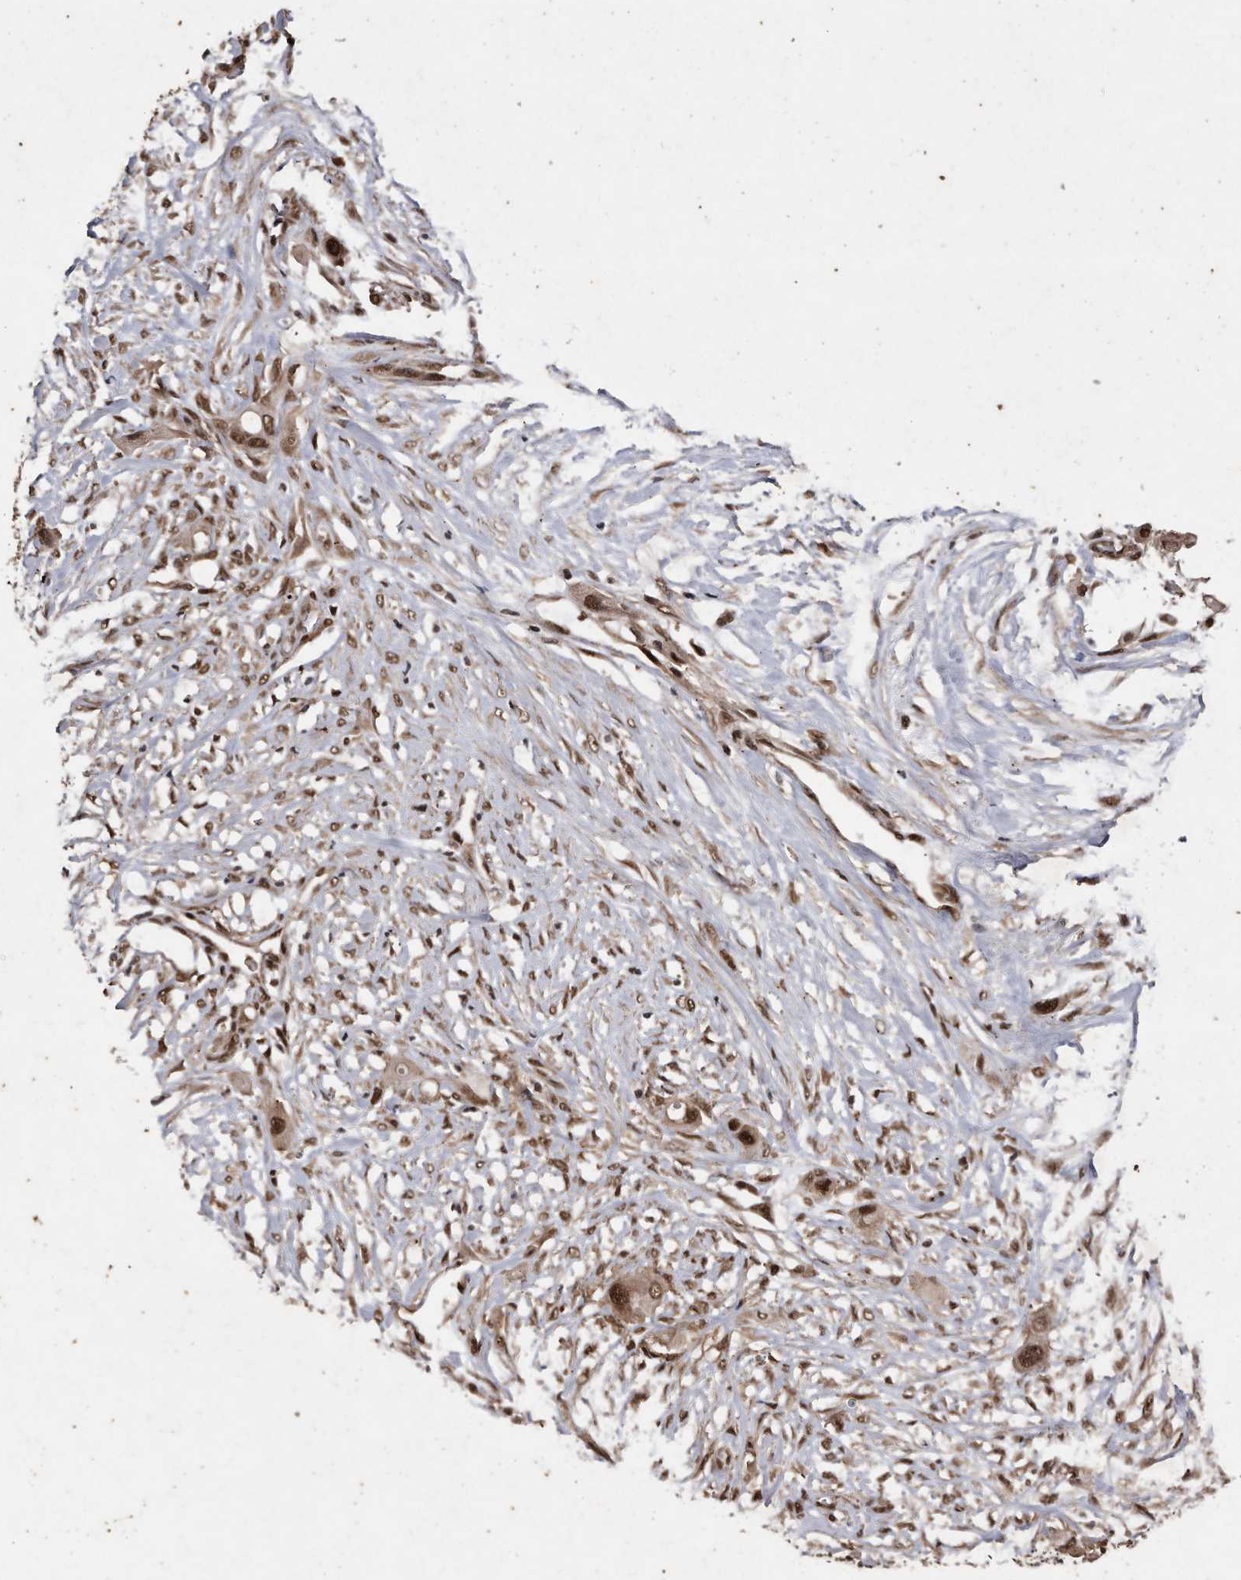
{"staining": {"intensity": "strong", "quantity": ">75%", "location": "nuclear"}, "tissue": "colorectal cancer", "cell_type": "Tumor cells", "image_type": "cancer", "snomed": [{"axis": "morphology", "description": "Adenocarcinoma, NOS"}, {"axis": "topography", "description": "Colon"}], "caption": "Tumor cells demonstrate strong nuclear expression in about >75% of cells in colorectal cancer.", "gene": "RAD23B", "patient": {"sex": "female", "age": 57}}